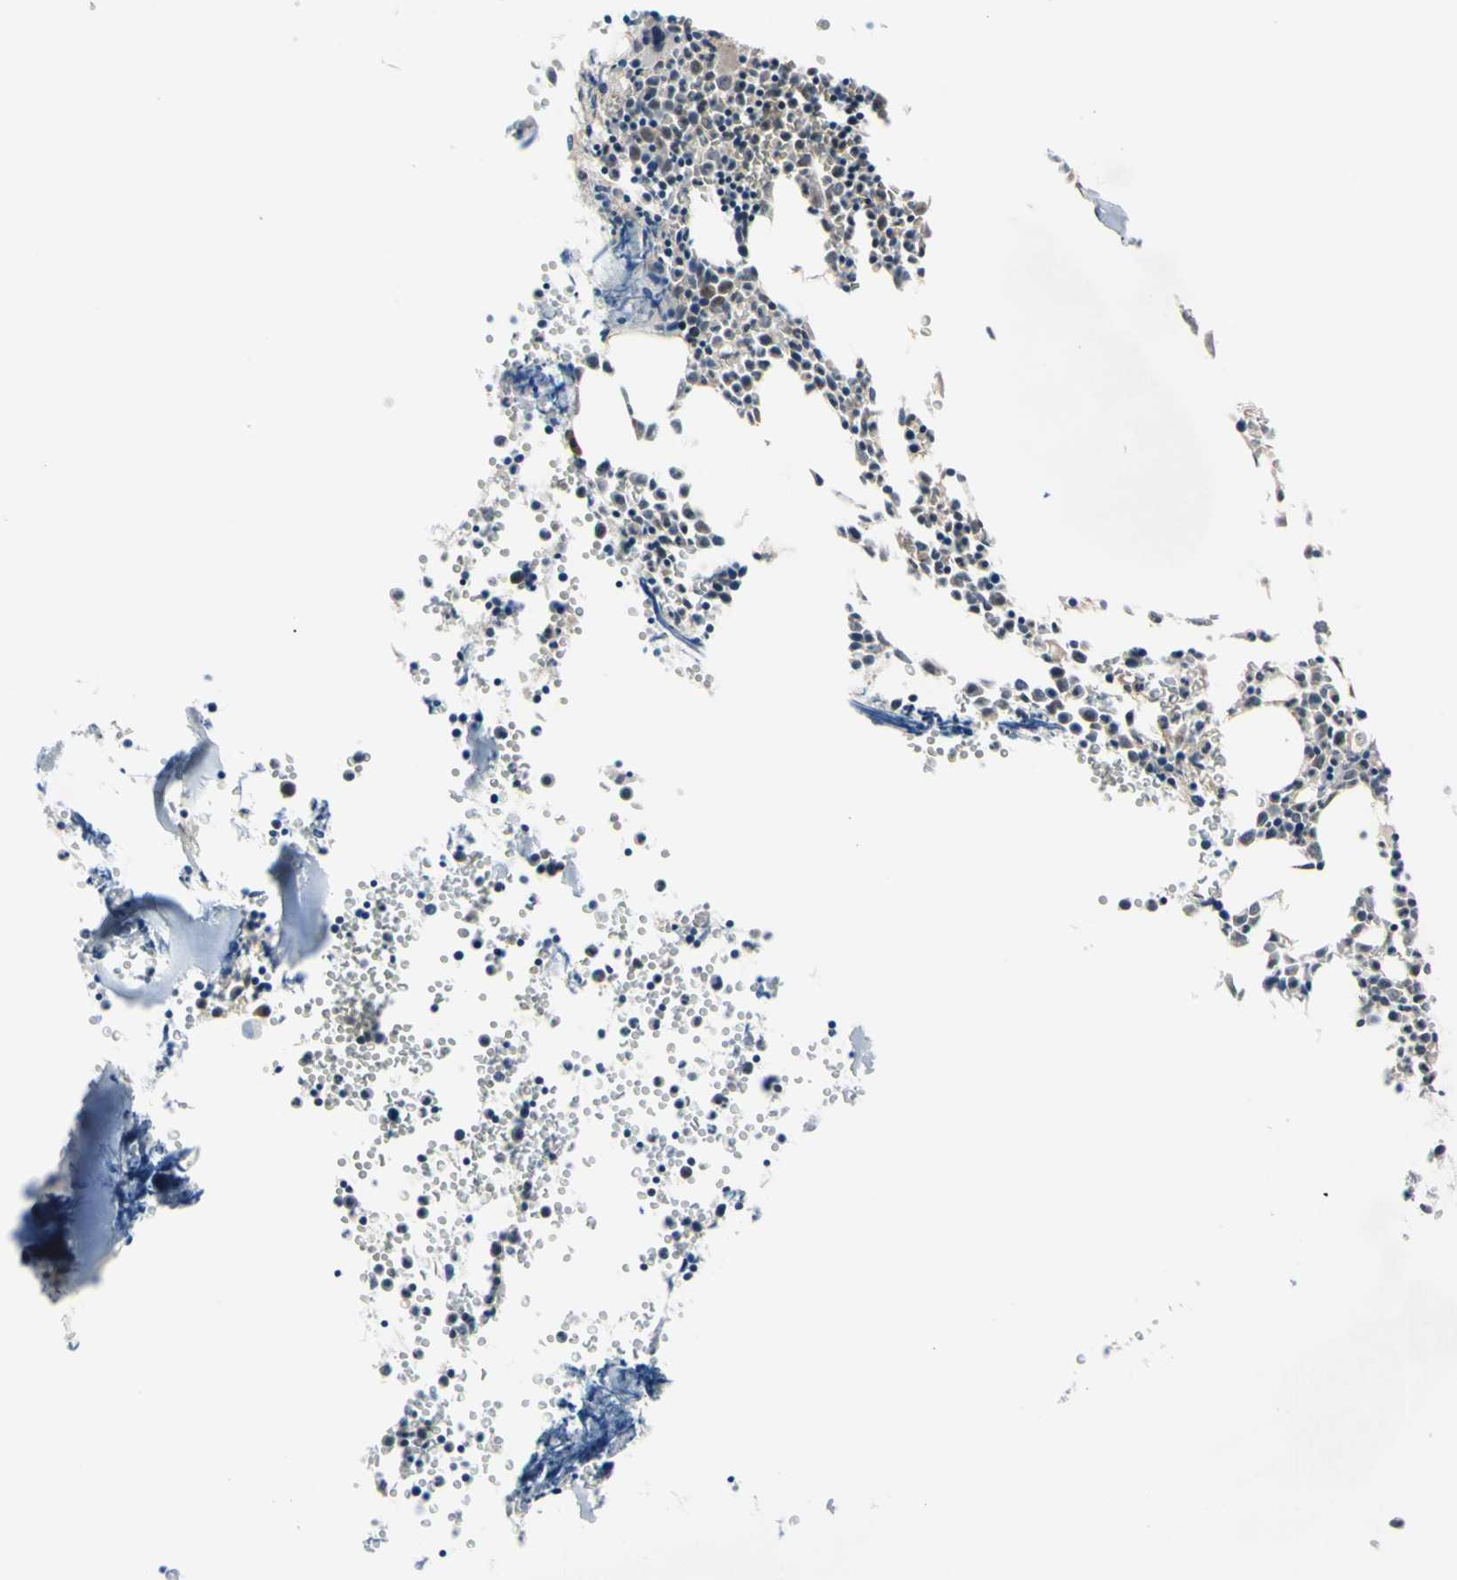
{"staining": {"intensity": "moderate", "quantity": "<25%", "location": "cytoplasmic/membranous"}, "tissue": "bone marrow", "cell_type": "Hematopoietic cells", "image_type": "normal", "snomed": [{"axis": "morphology", "description": "Normal tissue, NOS"}, {"axis": "morphology", "description": "Inflammation, NOS"}, {"axis": "topography", "description": "Bone marrow"}], "caption": "Brown immunohistochemical staining in unremarkable human bone marrow reveals moderate cytoplasmic/membranous positivity in approximately <25% of hematopoietic cells.", "gene": "SVIL", "patient": {"sex": "female", "age": 17}}